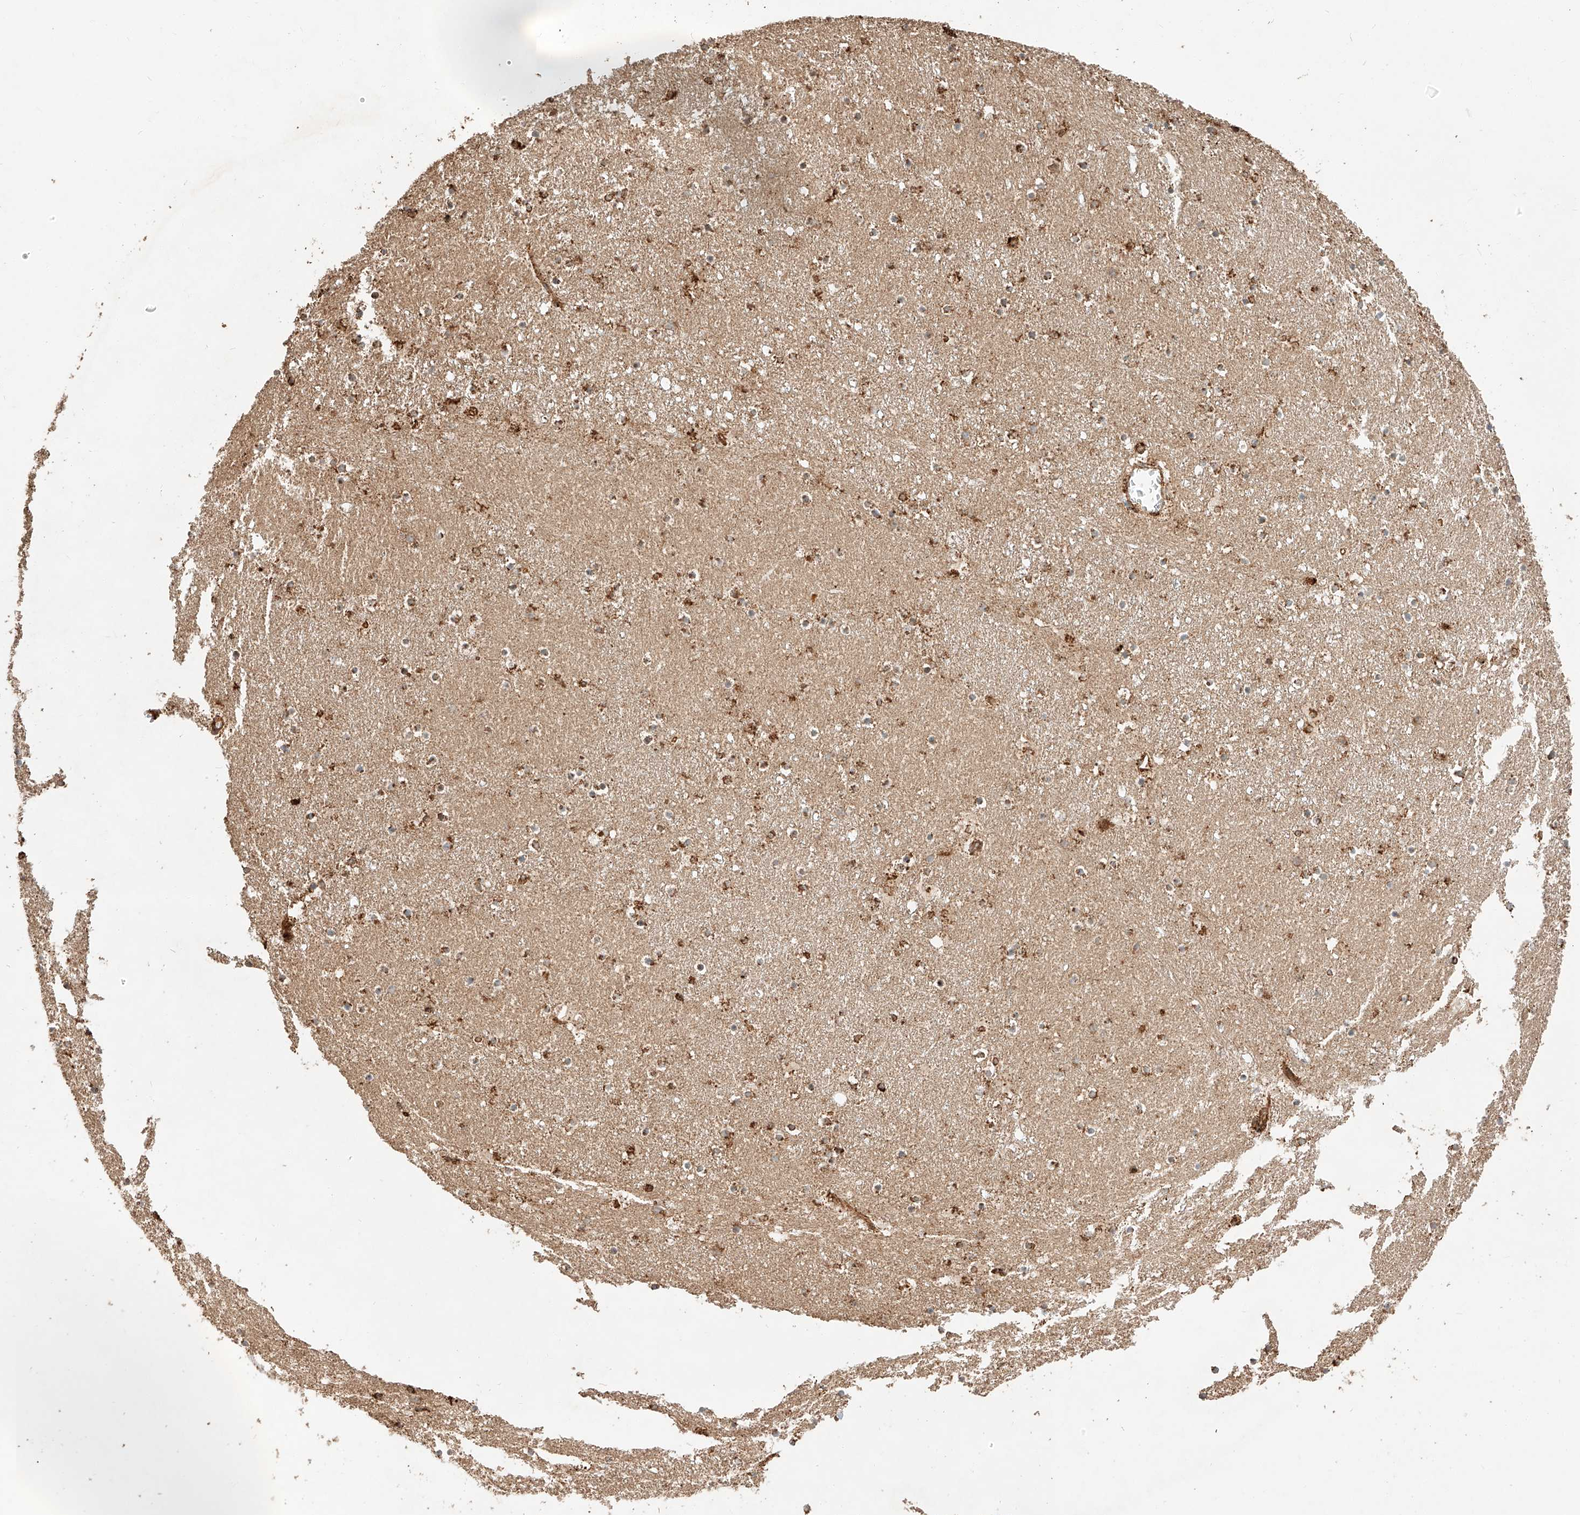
{"staining": {"intensity": "moderate", "quantity": "25%-75%", "location": "cytoplasmic/membranous"}, "tissue": "caudate", "cell_type": "Glial cells", "image_type": "normal", "snomed": [{"axis": "morphology", "description": "Normal tissue, NOS"}, {"axis": "topography", "description": "Lateral ventricle wall"}], "caption": "Immunohistochemical staining of unremarkable human caudate exhibits 25%-75% levels of moderate cytoplasmic/membranous protein staining in approximately 25%-75% of glial cells.", "gene": "ZNF84", "patient": {"sex": "male", "age": 45}}